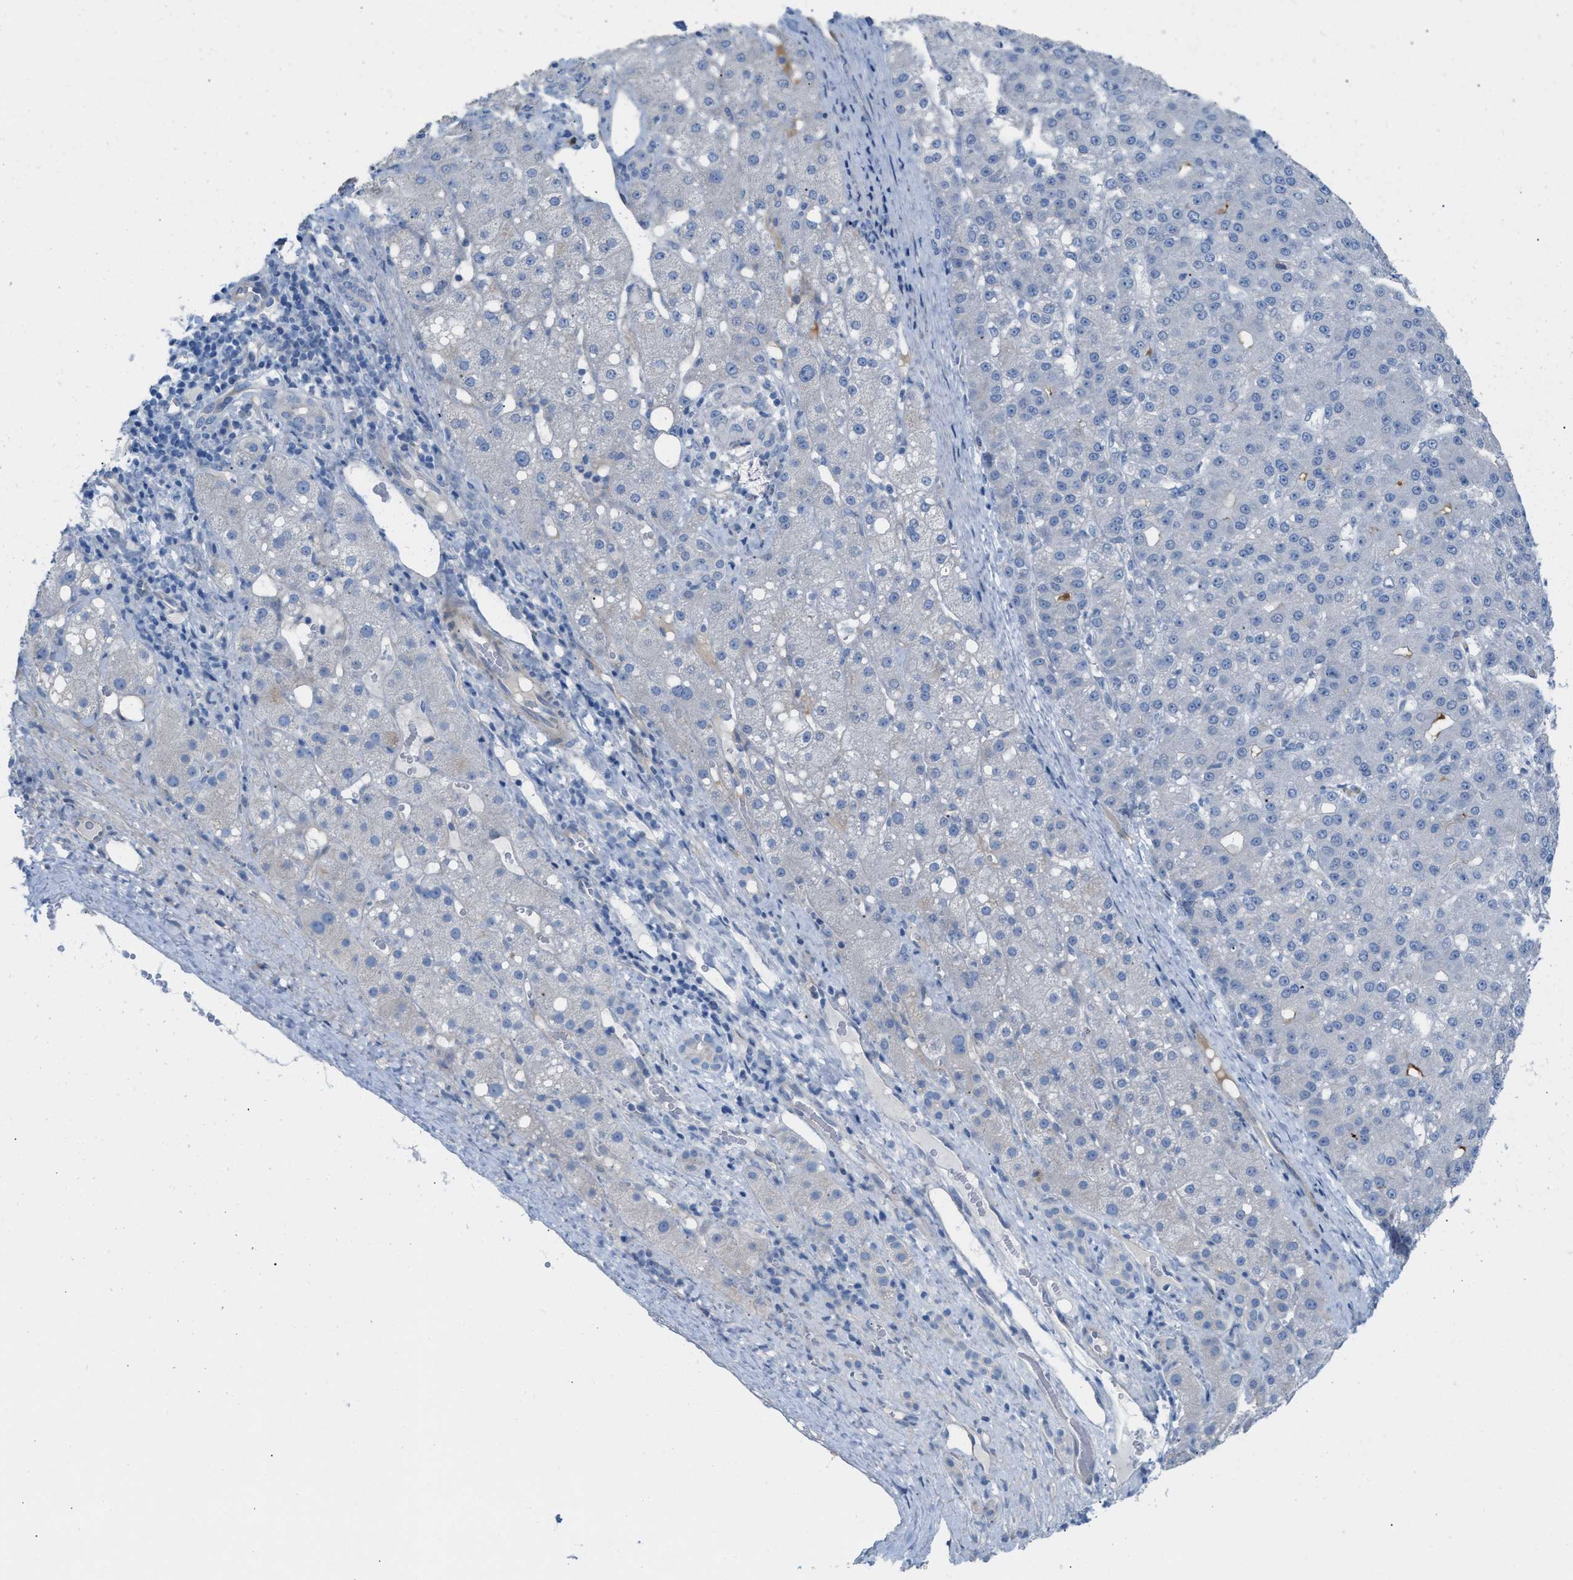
{"staining": {"intensity": "negative", "quantity": "none", "location": "none"}, "tissue": "liver cancer", "cell_type": "Tumor cells", "image_type": "cancer", "snomed": [{"axis": "morphology", "description": "Carcinoma, Hepatocellular, NOS"}, {"axis": "topography", "description": "Liver"}], "caption": "DAB immunohistochemical staining of human liver hepatocellular carcinoma demonstrates no significant staining in tumor cells. (DAB immunohistochemistry with hematoxylin counter stain).", "gene": "MPP3", "patient": {"sex": "male", "age": 67}}